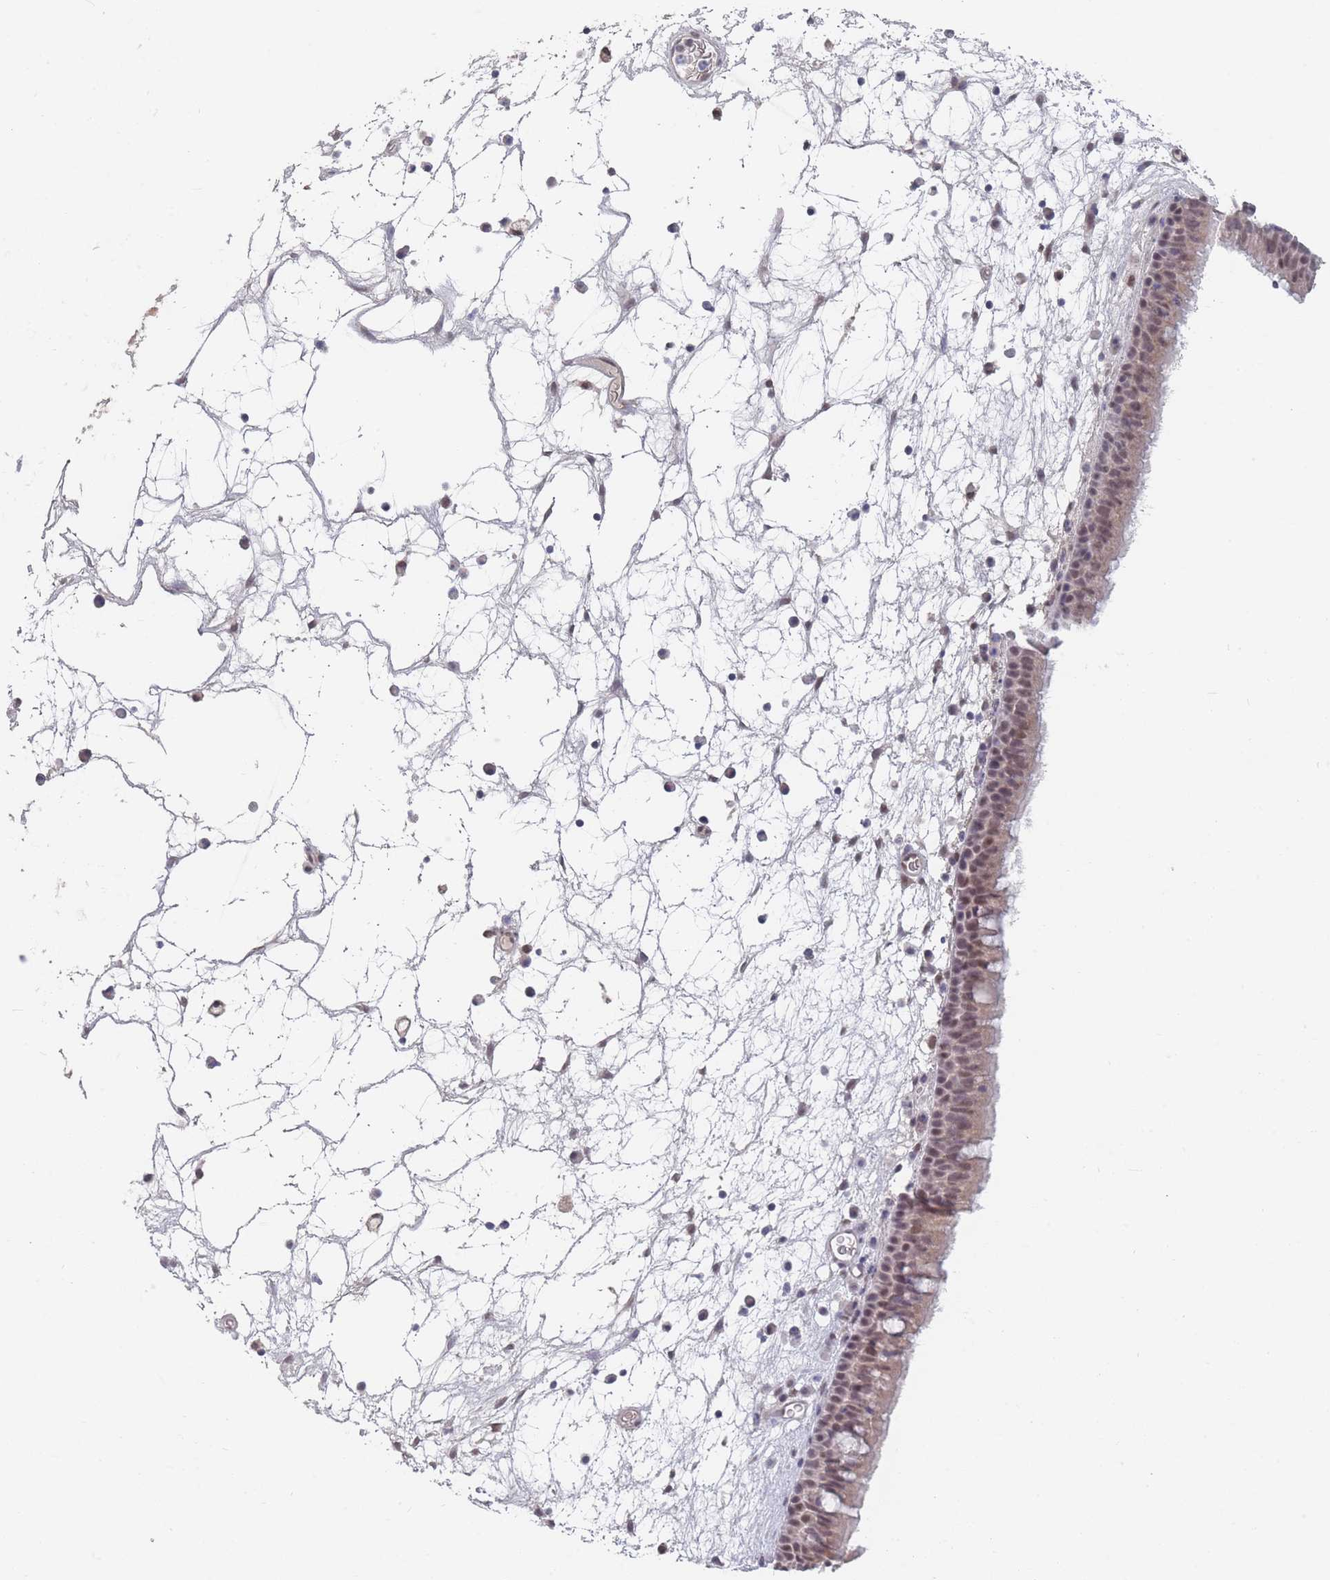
{"staining": {"intensity": "weak", "quantity": "25%-75%", "location": "cytoplasmic/membranous,nuclear"}, "tissue": "nasopharynx", "cell_type": "Respiratory epithelial cells", "image_type": "normal", "snomed": [{"axis": "morphology", "description": "Normal tissue, NOS"}, {"axis": "morphology", "description": "Inflammation, NOS"}, {"axis": "morphology", "description": "Malignant melanoma, Metastatic site"}, {"axis": "topography", "description": "Nasopharynx"}], "caption": "IHC micrograph of normal nasopharynx: nasopharynx stained using immunohistochemistry reveals low levels of weak protein expression localized specifically in the cytoplasmic/membranous,nuclear of respiratory epithelial cells, appearing as a cytoplasmic/membranous,nuclear brown color.", "gene": "ANKRD10", "patient": {"sex": "male", "age": 70}}